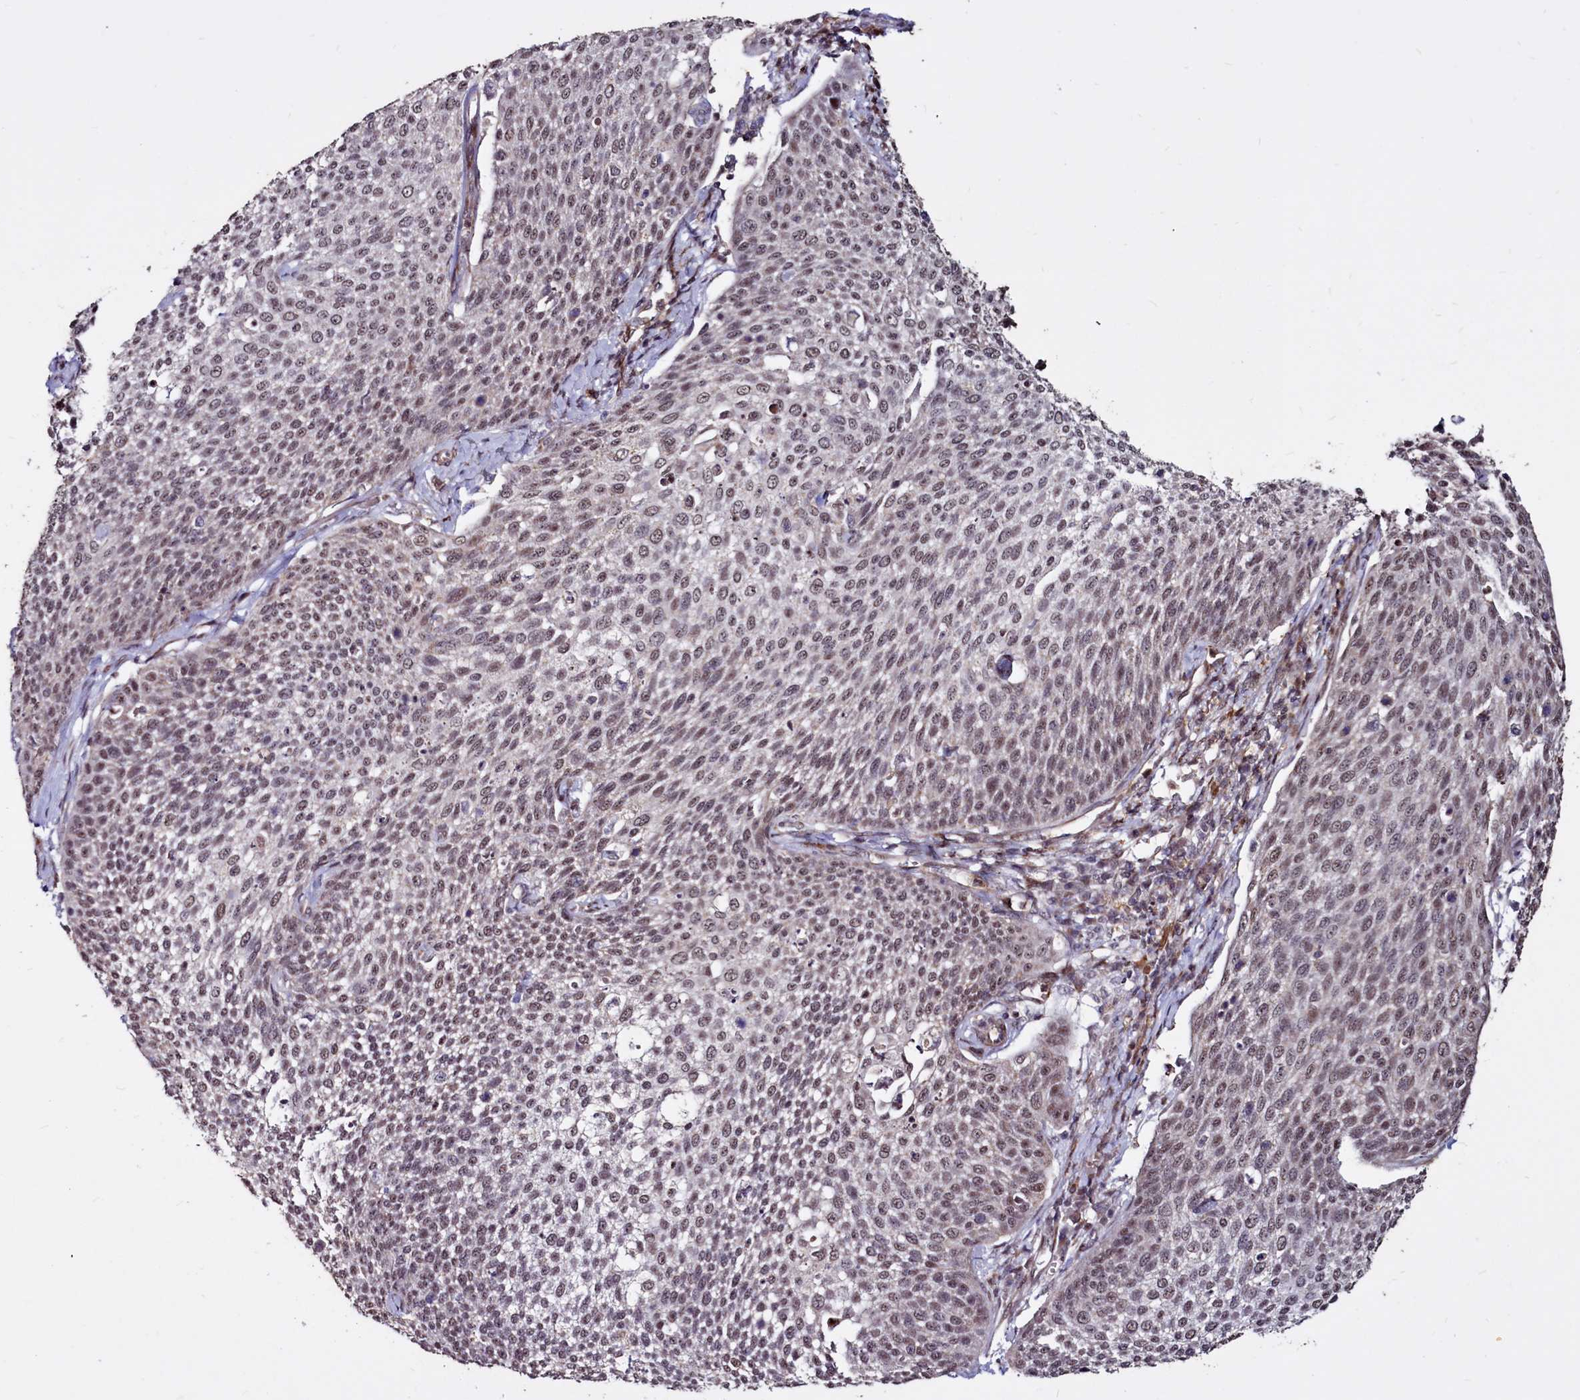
{"staining": {"intensity": "weak", "quantity": "25%-75%", "location": "nuclear"}, "tissue": "cervical cancer", "cell_type": "Tumor cells", "image_type": "cancer", "snomed": [{"axis": "morphology", "description": "Squamous cell carcinoma, NOS"}, {"axis": "topography", "description": "Cervix"}], "caption": "Immunohistochemistry (IHC) image of cervical cancer stained for a protein (brown), which exhibits low levels of weak nuclear positivity in about 25%-75% of tumor cells.", "gene": "CLK3", "patient": {"sex": "female", "age": 34}}